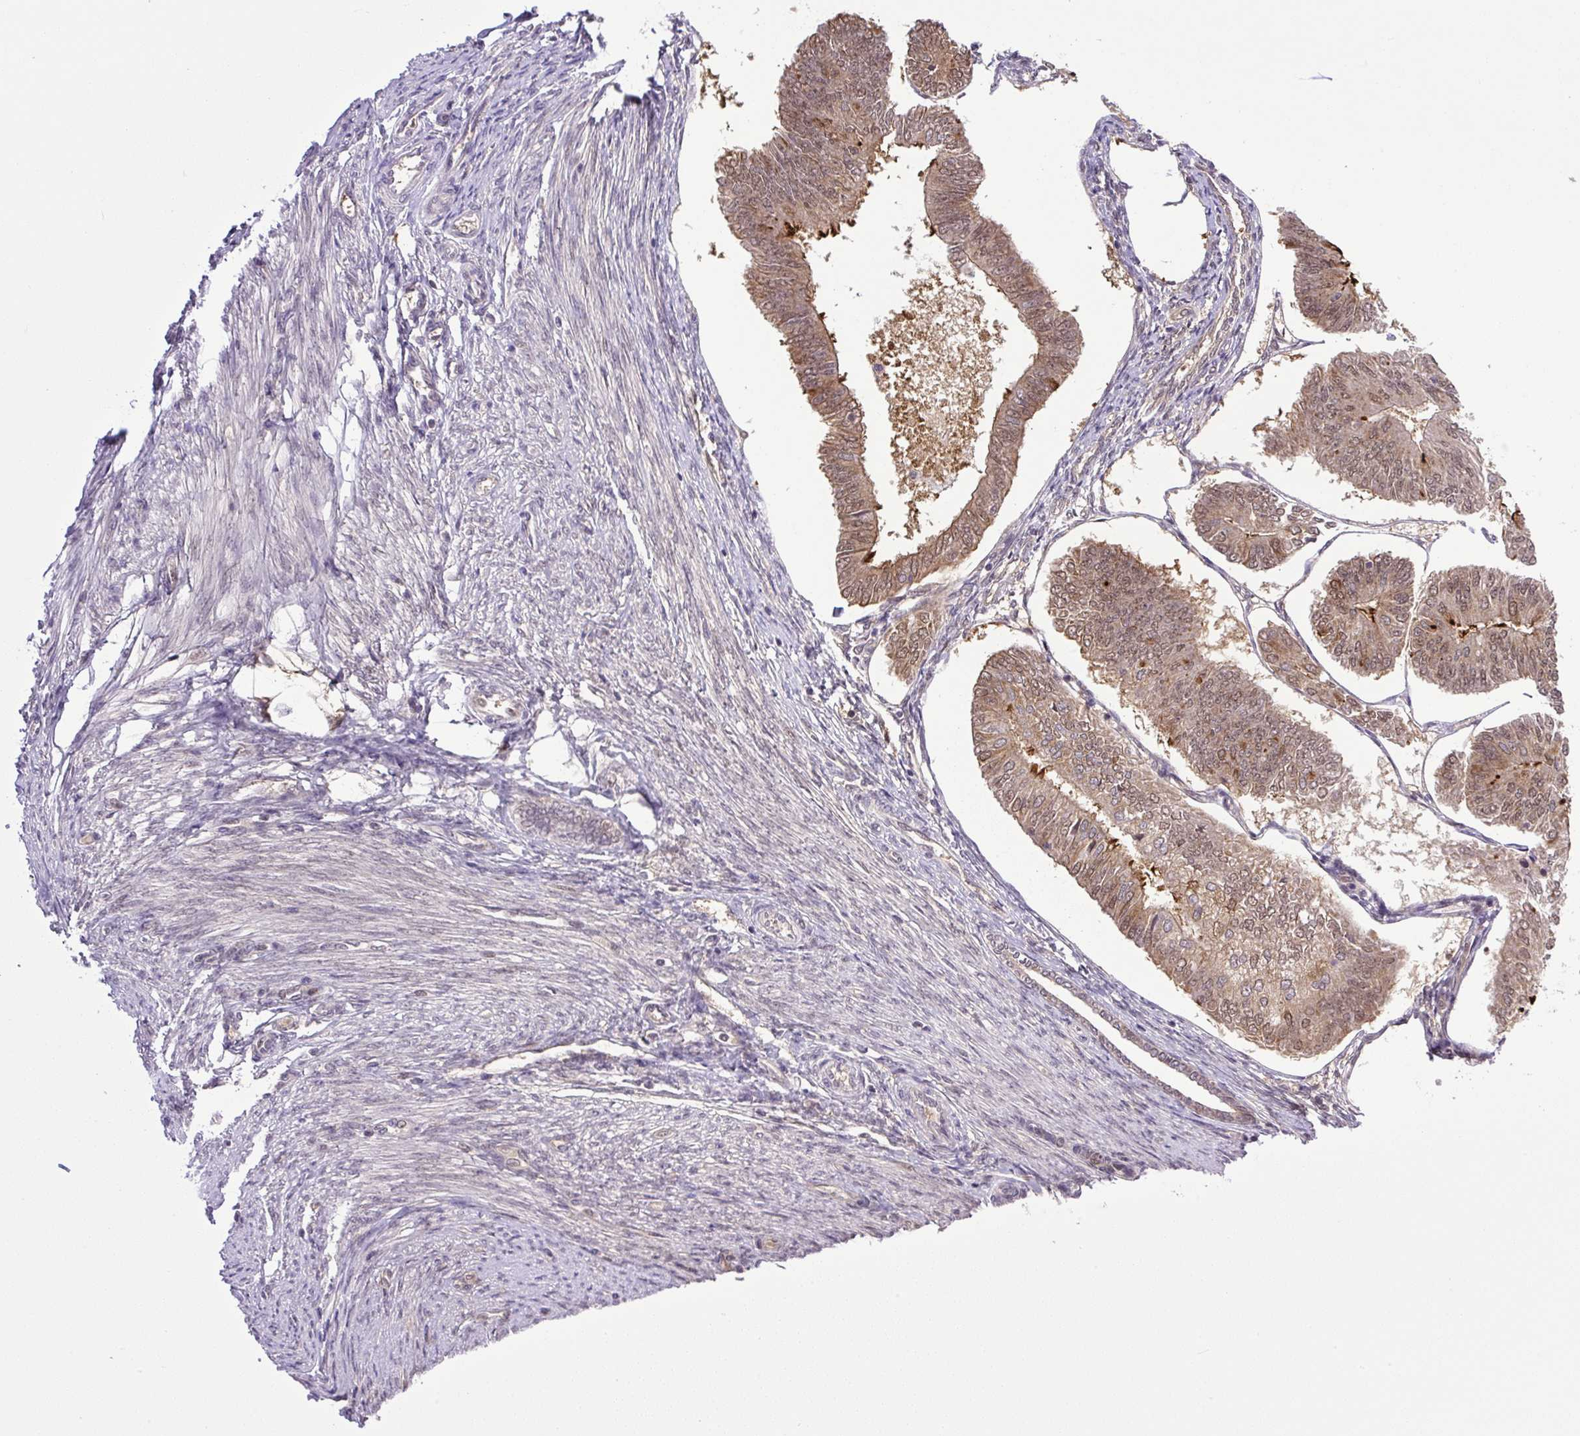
{"staining": {"intensity": "moderate", "quantity": ">75%", "location": "cytoplasmic/membranous,nuclear"}, "tissue": "endometrial cancer", "cell_type": "Tumor cells", "image_type": "cancer", "snomed": [{"axis": "morphology", "description": "Adenocarcinoma, NOS"}, {"axis": "topography", "description": "Endometrium"}], "caption": "A histopathology image of endometrial cancer (adenocarcinoma) stained for a protein shows moderate cytoplasmic/membranous and nuclear brown staining in tumor cells.", "gene": "SGTA", "patient": {"sex": "female", "age": 58}}